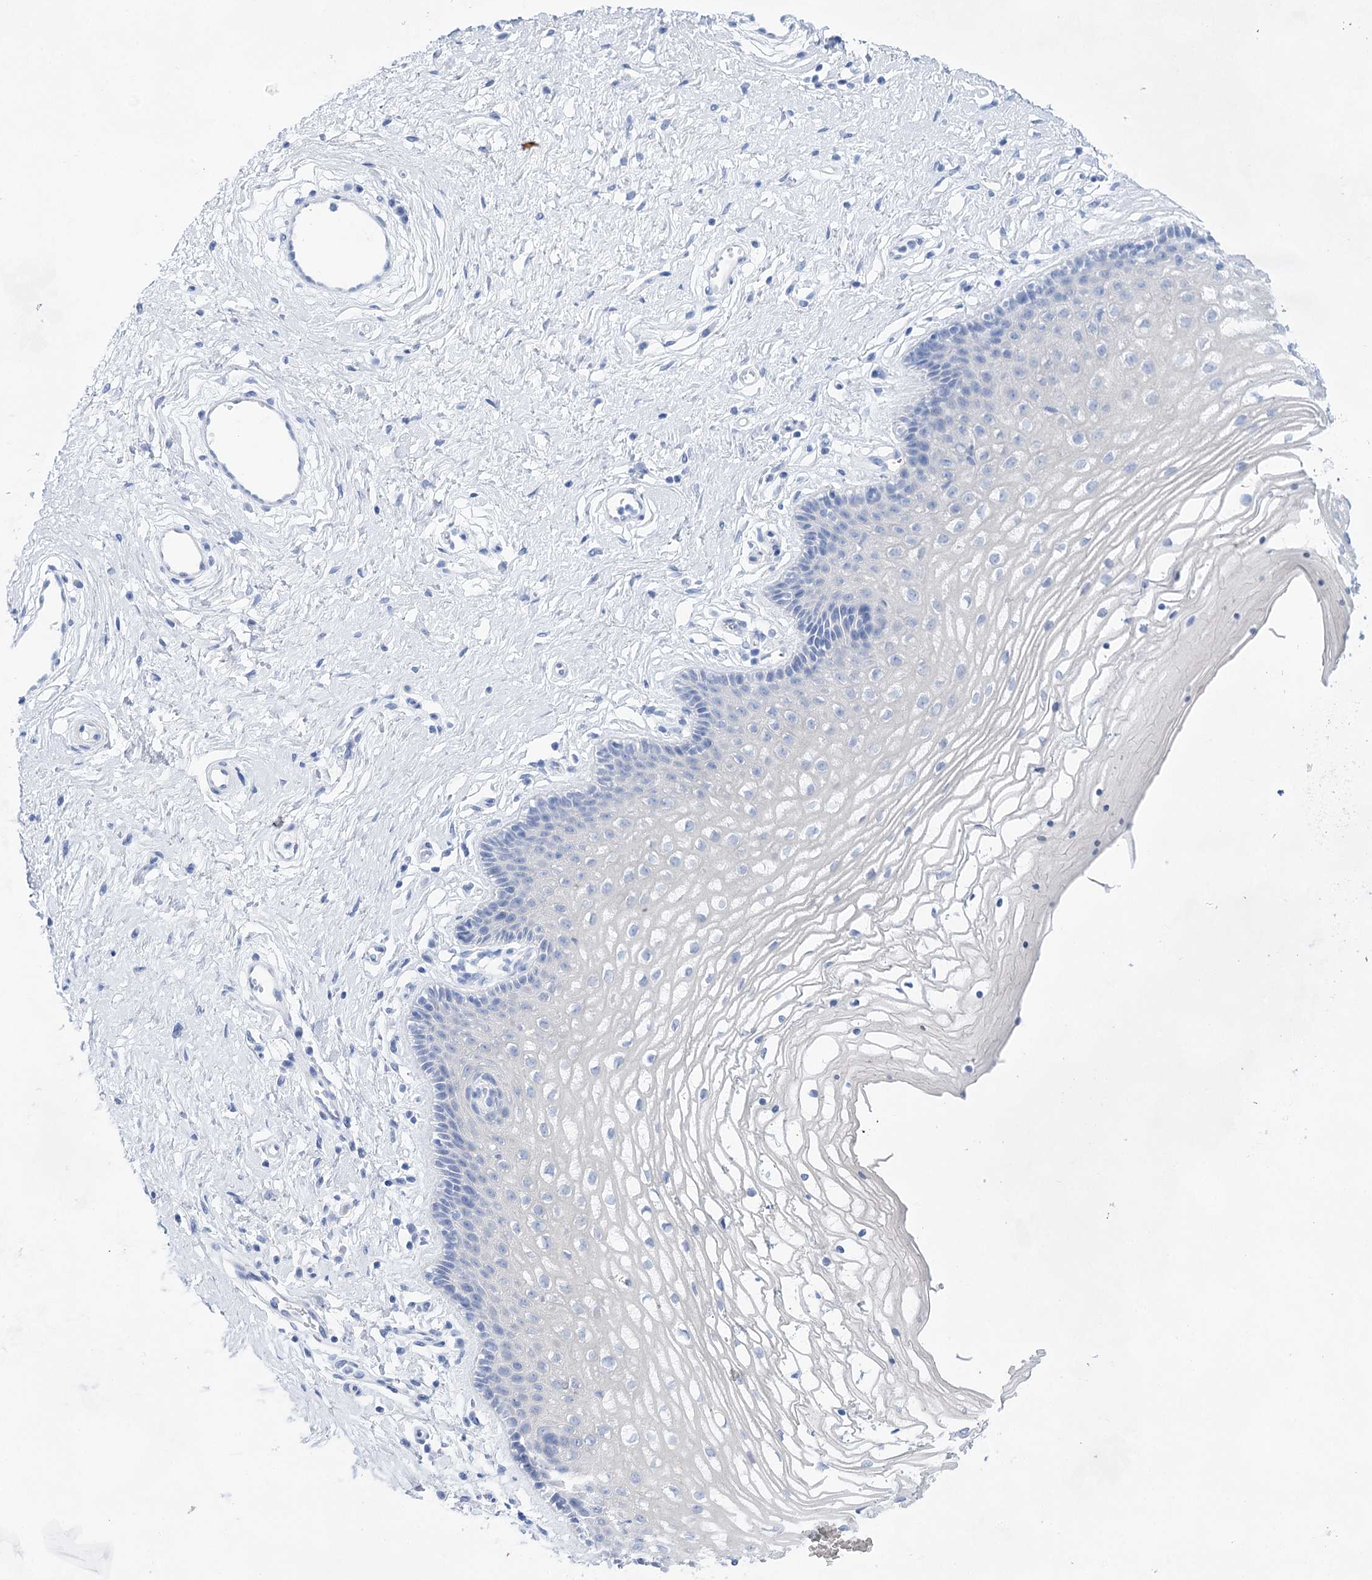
{"staining": {"intensity": "negative", "quantity": "none", "location": "none"}, "tissue": "vagina", "cell_type": "Squamous epithelial cells", "image_type": "normal", "snomed": [{"axis": "morphology", "description": "Normal tissue, NOS"}, {"axis": "topography", "description": "Vagina"}], "caption": "Squamous epithelial cells are negative for protein expression in unremarkable human vagina. The staining is performed using DAB brown chromogen with nuclei counter-stained in using hematoxylin.", "gene": "LALBA", "patient": {"sex": "female", "age": 46}}